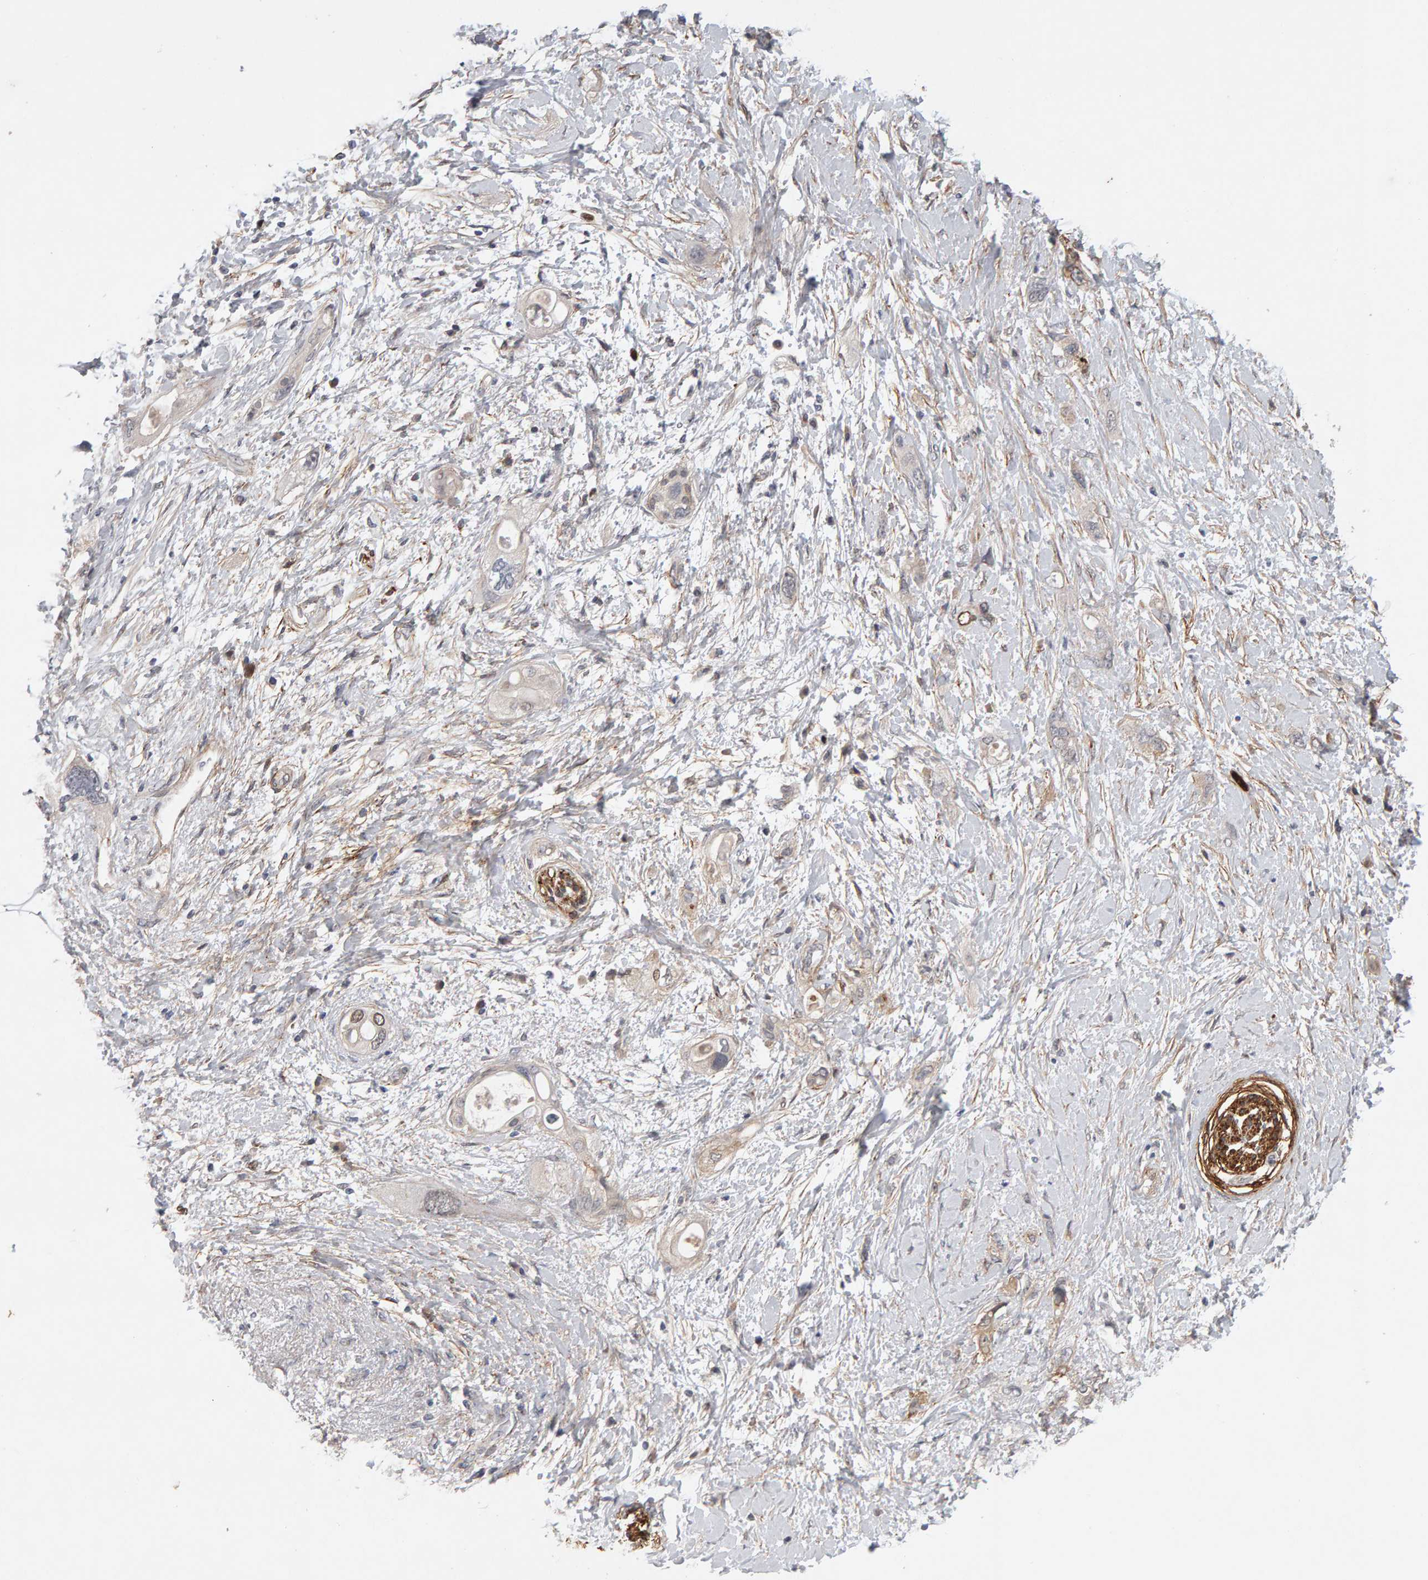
{"staining": {"intensity": "moderate", "quantity": "<25%", "location": "nuclear"}, "tissue": "pancreatic cancer", "cell_type": "Tumor cells", "image_type": "cancer", "snomed": [{"axis": "morphology", "description": "Adenocarcinoma, NOS"}, {"axis": "topography", "description": "Pancreas"}], "caption": "An immunohistochemistry histopathology image of tumor tissue is shown. Protein staining in brown shows moderate nuclear positivity in pancreatic cancer within tumor cells.", "gene": "CDCA5", "patient": {"sex": "female", "age": 56}}